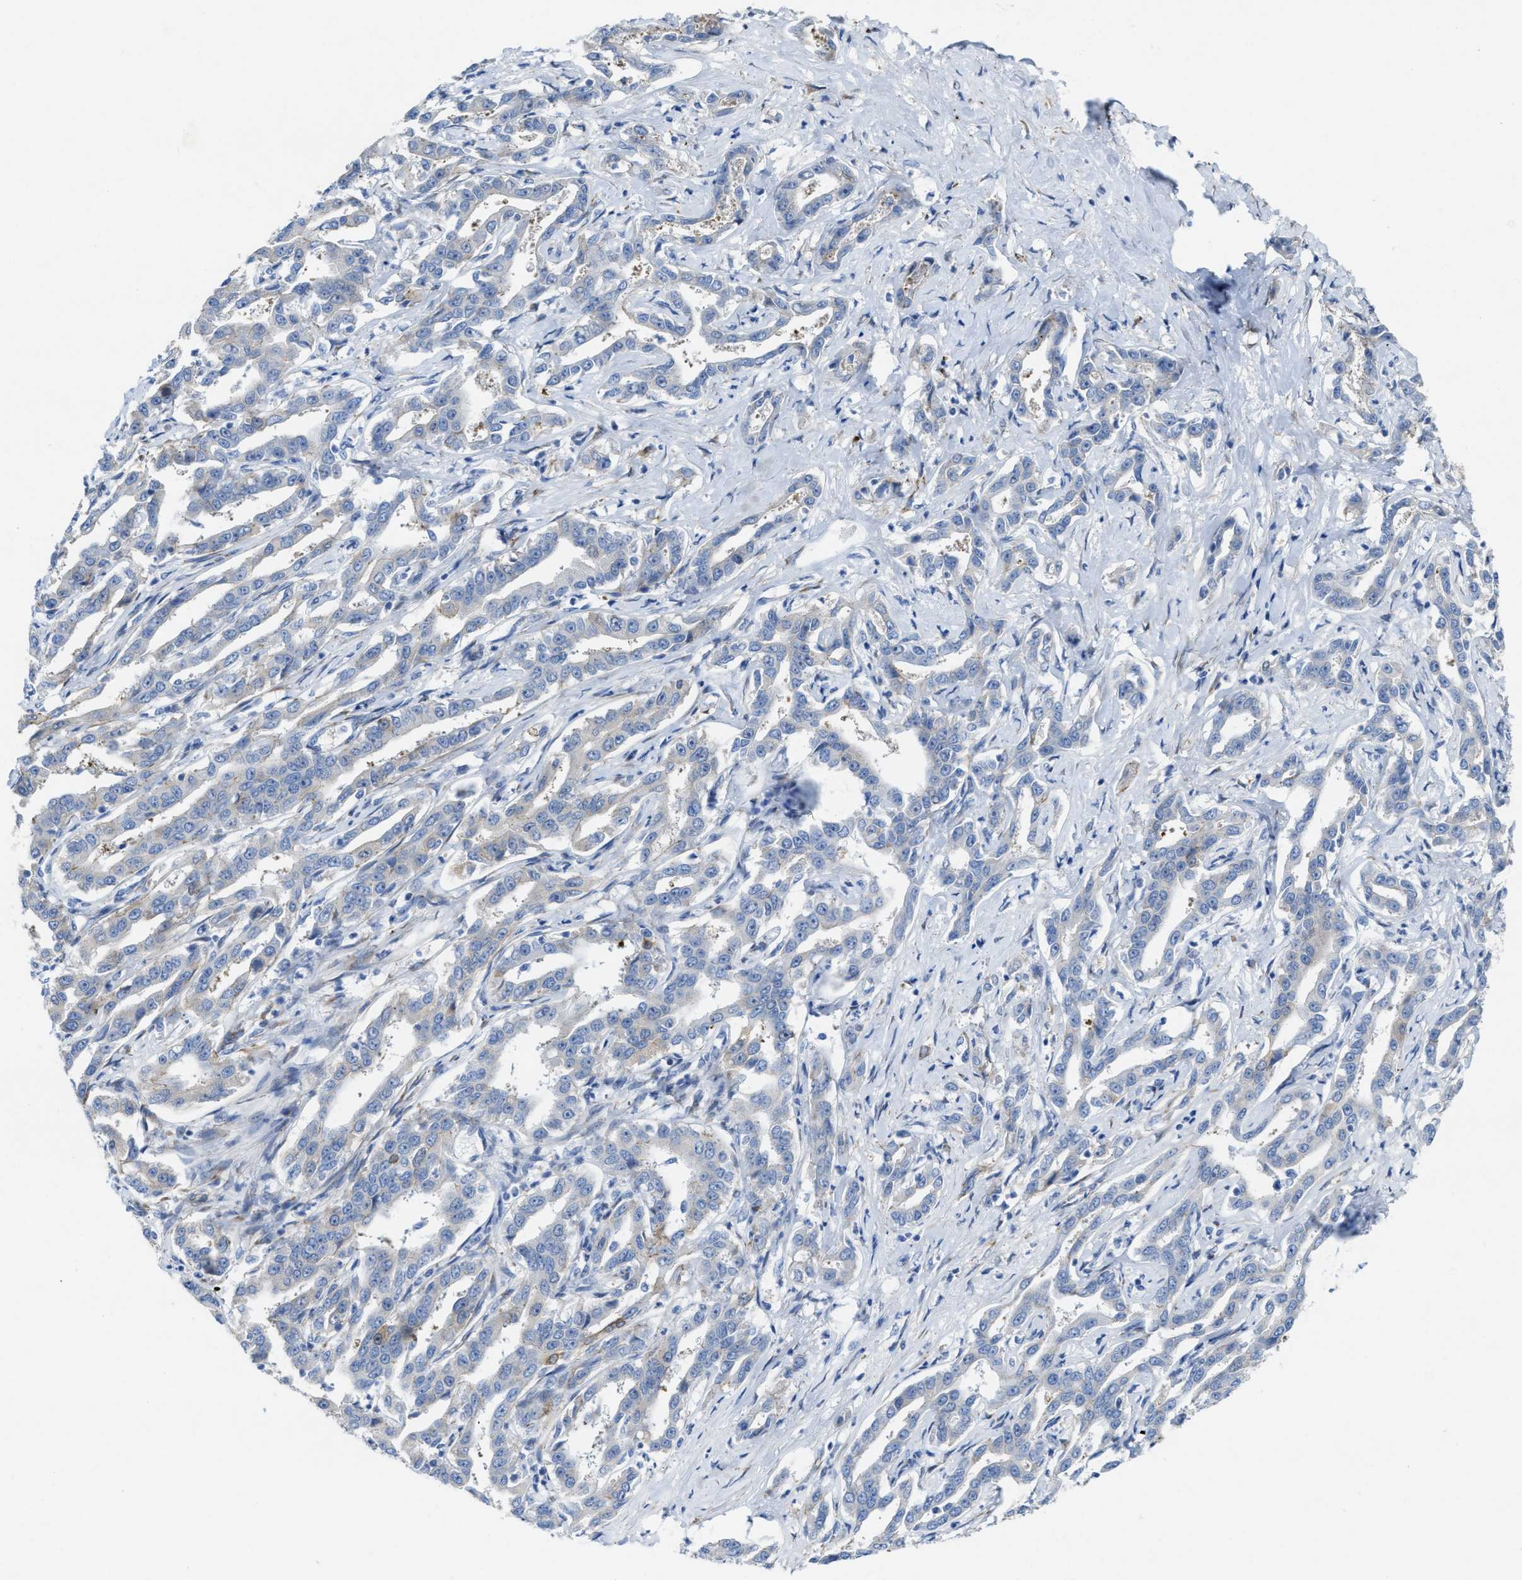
{"staining": {"intensity": "negative", "quantity": "none", "location": "none"}, "tissue": "liver cancer", "cell_type": "Tumor cells", "image_type": "cancer", "snomed": [{"axis": "morphology", "description": "Cholangiocarcinoma"}, {"axis": "topography", "description": "Liver"}], "caption": "Human liver cancer stained for a protein using immunohistochemistry demonstrates no positivity in tumor cells.", "gene": "ASS1", "patient": {"sex": "male", "age": 59}}